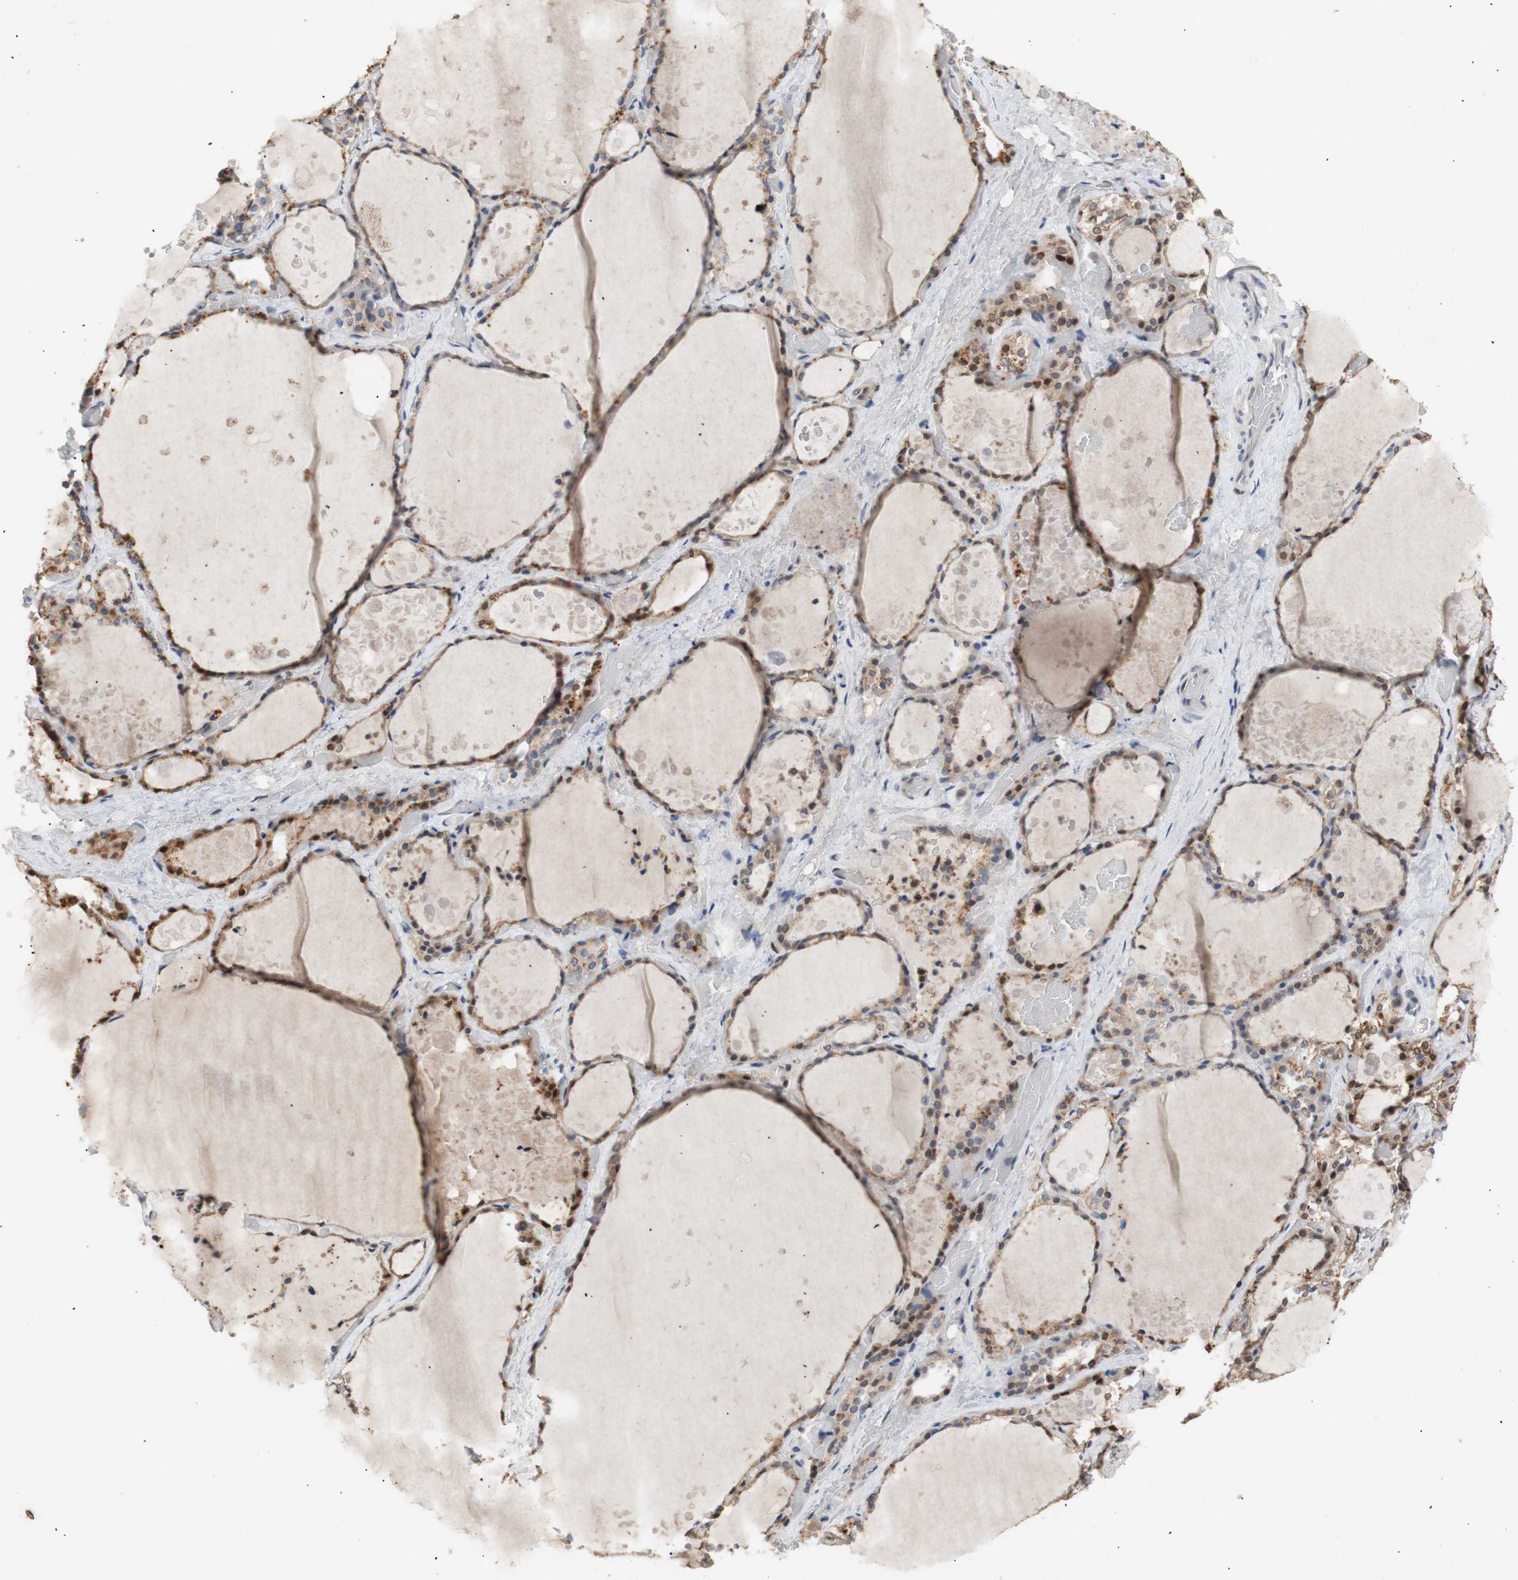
{"staining": {"intensity": "moderate", "quantity": ">75%", "location": "cytoplasmic/membranous,nuclear"}, "tissue": "thyroid gland", "cell_type": "Glandular cells", "image_type": "normal", "snomed": [{"axis": "morphology", "description": "Normal tissue, NOS"}, {"axis": "topography", "description": "Thyroid gland"}], "caption": "Immunohistochemistry (IHC) image of unremarkable thyroid gland stained for a protein (brown), which reveals medium levels of moderate cytoplasmic/membranous,nuclear positivity in about >75% of glandular cells.", "gene": "FOSB", "patient": {"sex": "male", "age": 61}}